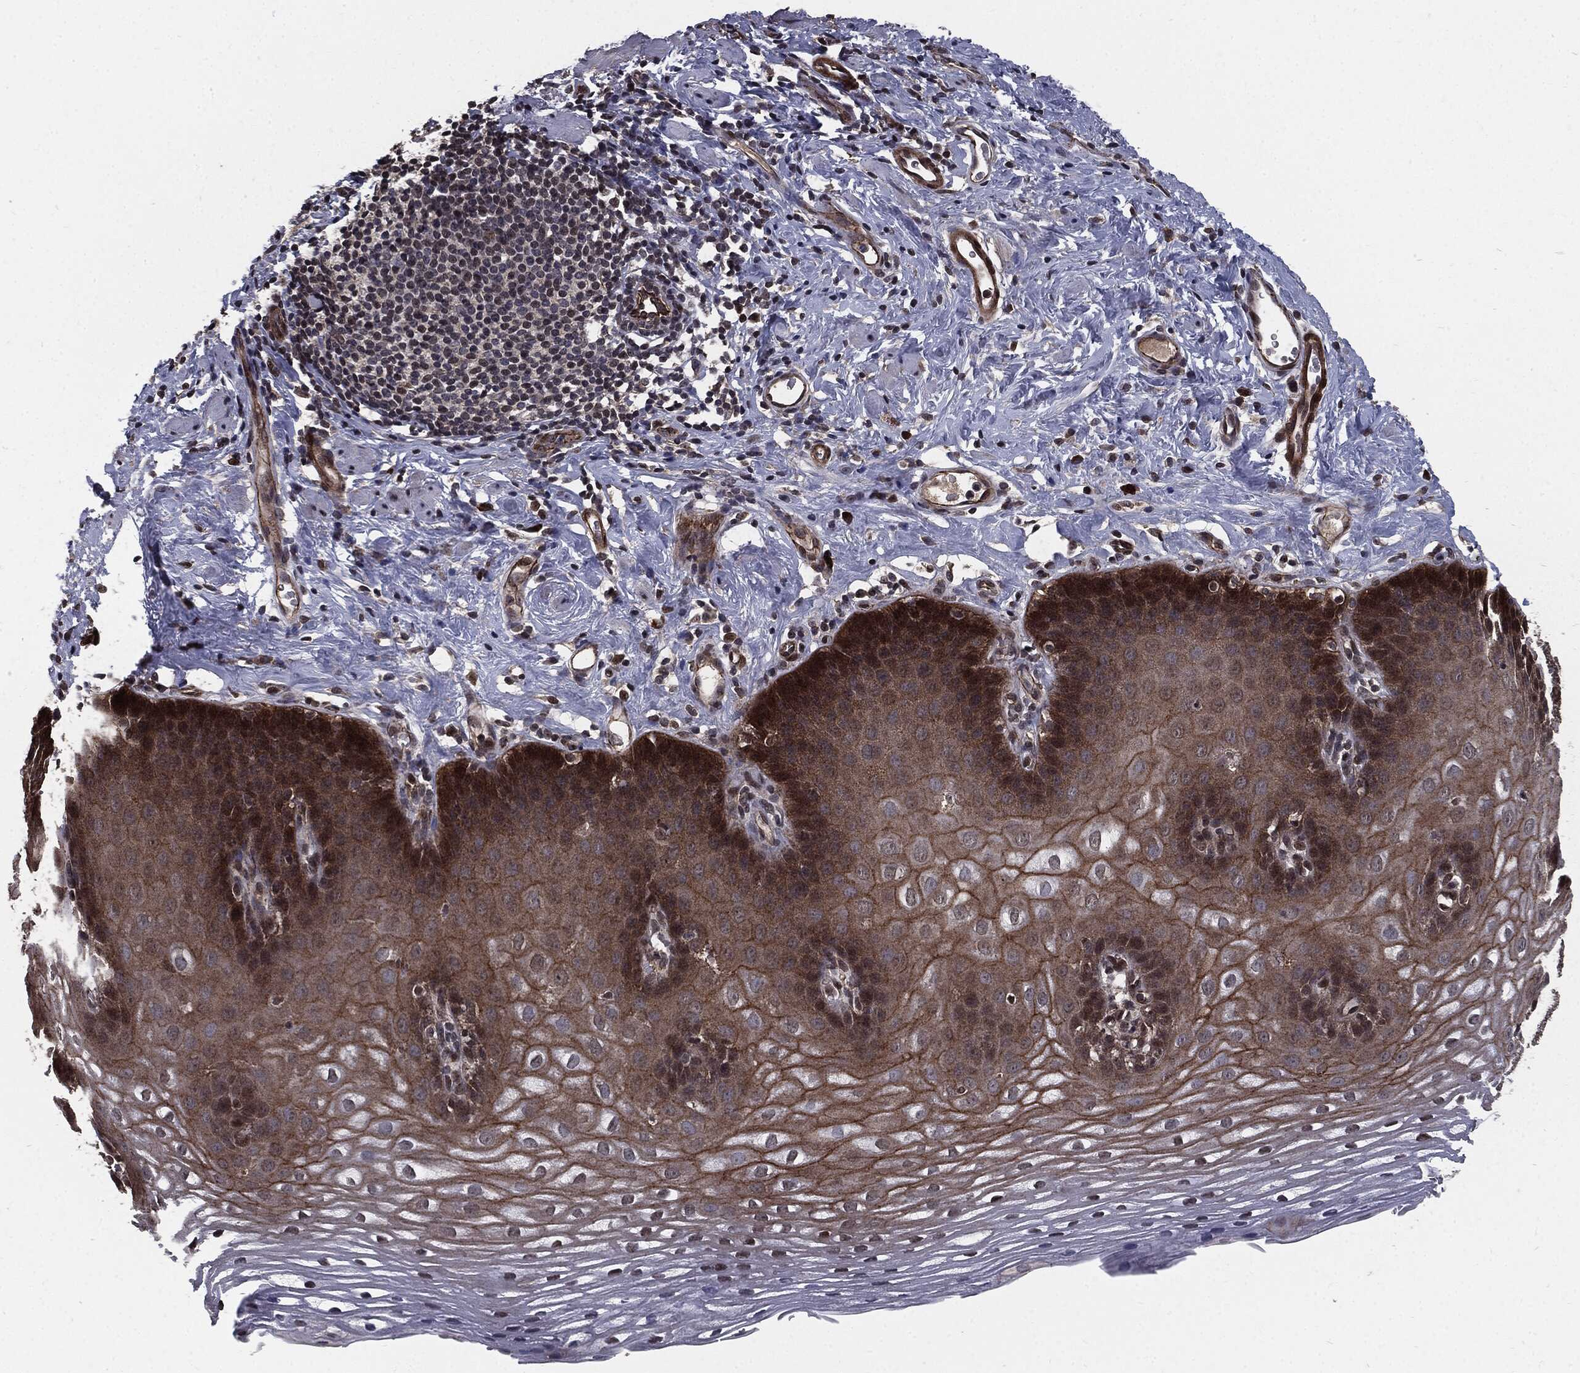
{"staining": {"intensity": "moderate", "quantity": "25%-75%", "location": "cytoplasmic/membranous"}, "tissue": "esophagus", "cell_type": "Squamous epithelial cells", "image_type": "normal", "snomed": [{"axis": "morphology", "description": "Normal tissue, NOS"}, {"axis": "topography", "description": "Esophagus"}], "caption": "Immunohistochemical staining of normal human esophagus displays 25%-75% levels of moderate cytoplasmic/membranous protein staining in approximately 25%-75% of squamous epithelial cells. The staining is performed using DAB brown chromogen to label protein expression. The nuclei are counter-stained blue using hematoxylin.", "gene": "PTPA", "patient": {"sex": "male", "age": 64}}